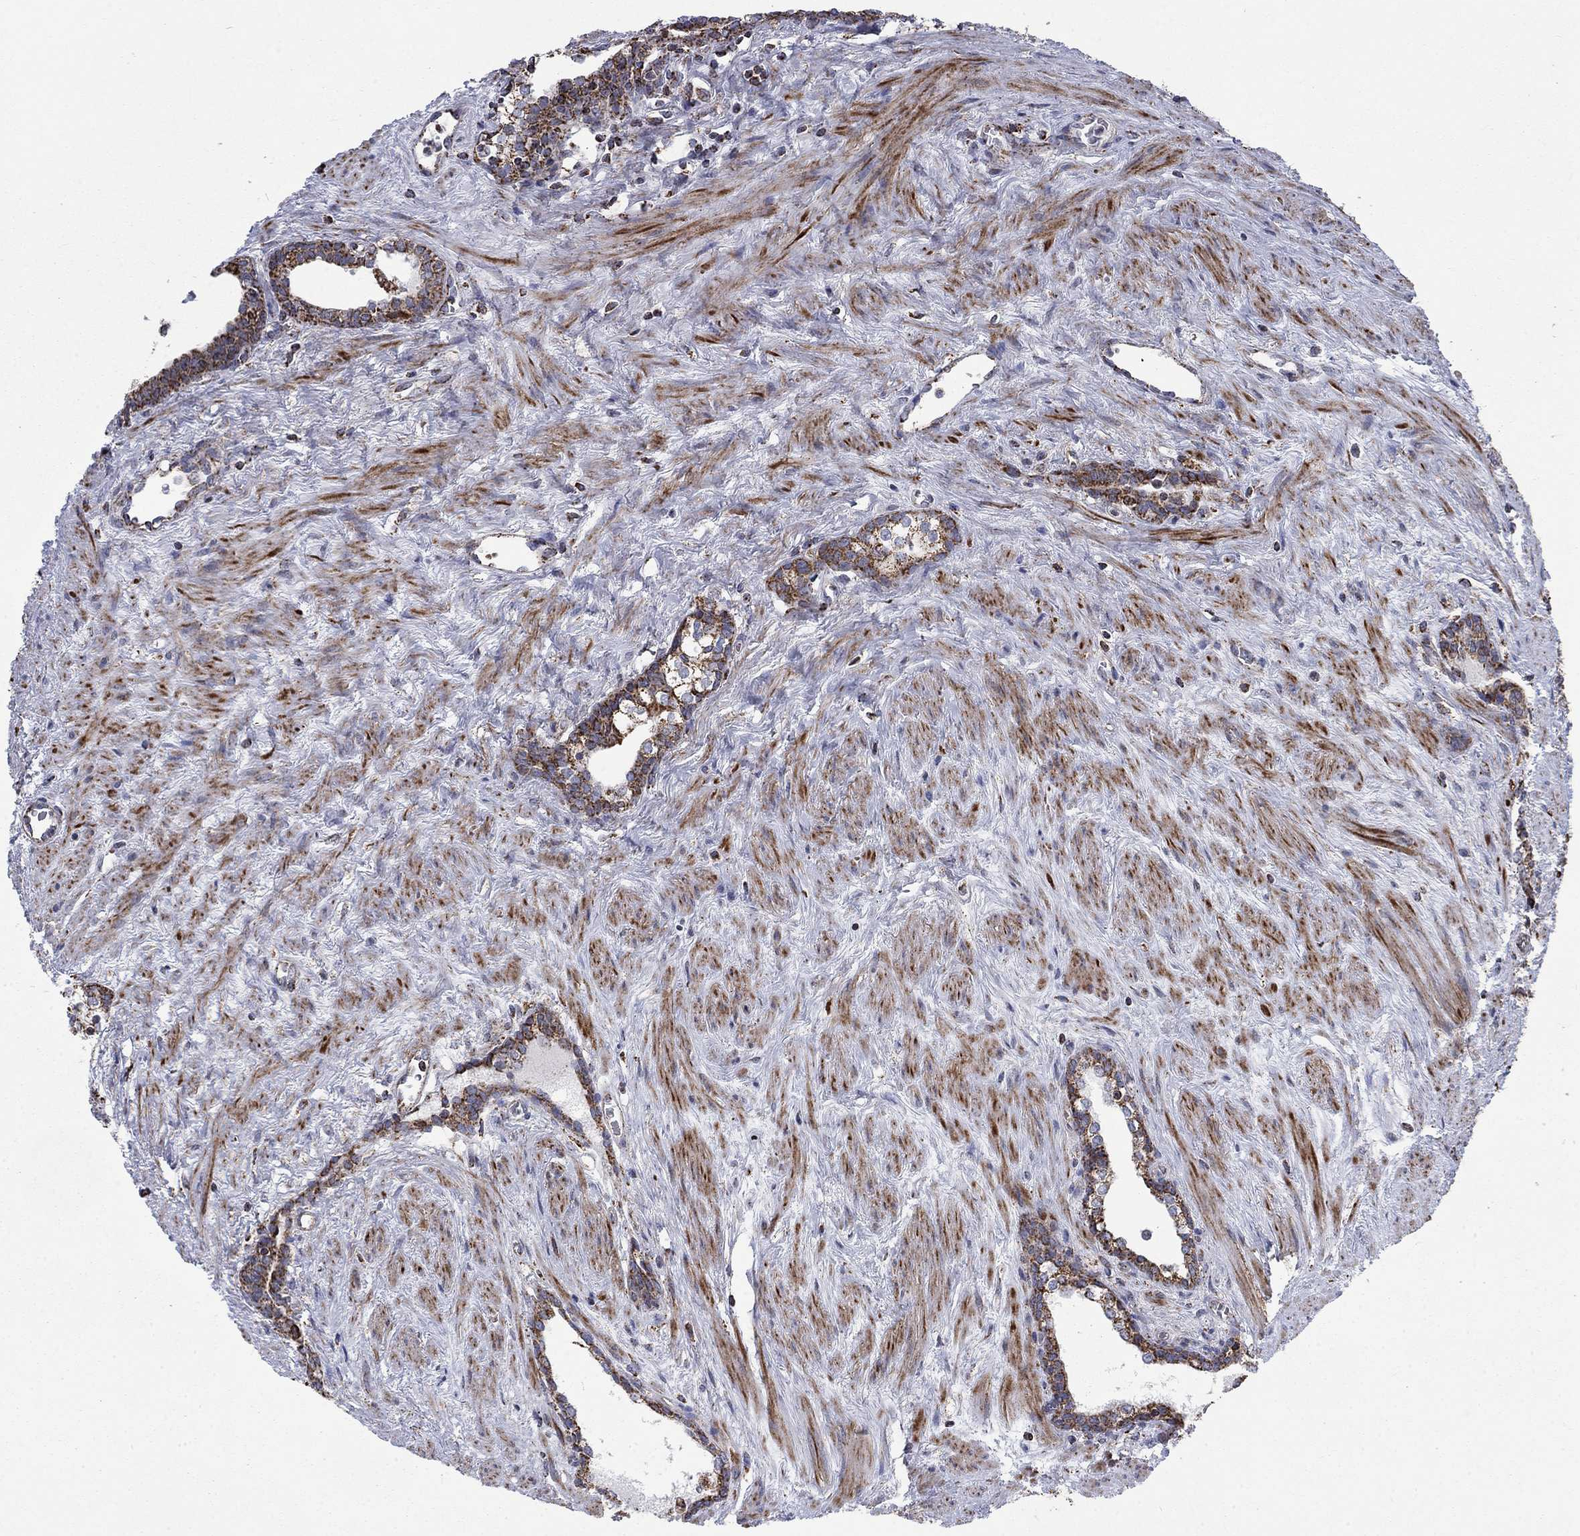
{"staining": {"intensity": "strong", "quantity": ">75%", "location": "cytoplasmic/membranous"}, "tissue": "prostate cancer", "cell_type": "Tumor cells", "image_type": "cancer", "snomed": [{"axis": "morphology", "description": "Adenocarcinoma, NOS"}, {"axis": "morphology", "description": "Adenocarcinoma, High grade"}, {"axis": "topography", "description": "Prostate"}], "caption": "Immunohistochemistry (IHC) photomicrograph of prostate cancer (adenocarcinoma) stained for a protein (brown), which displays high levels of strong cytoplasmic/membranous staining in approximately >75% of tumor cells.", "gene": "MOAP1", "patient": {"sex": "male", "age": 61}}